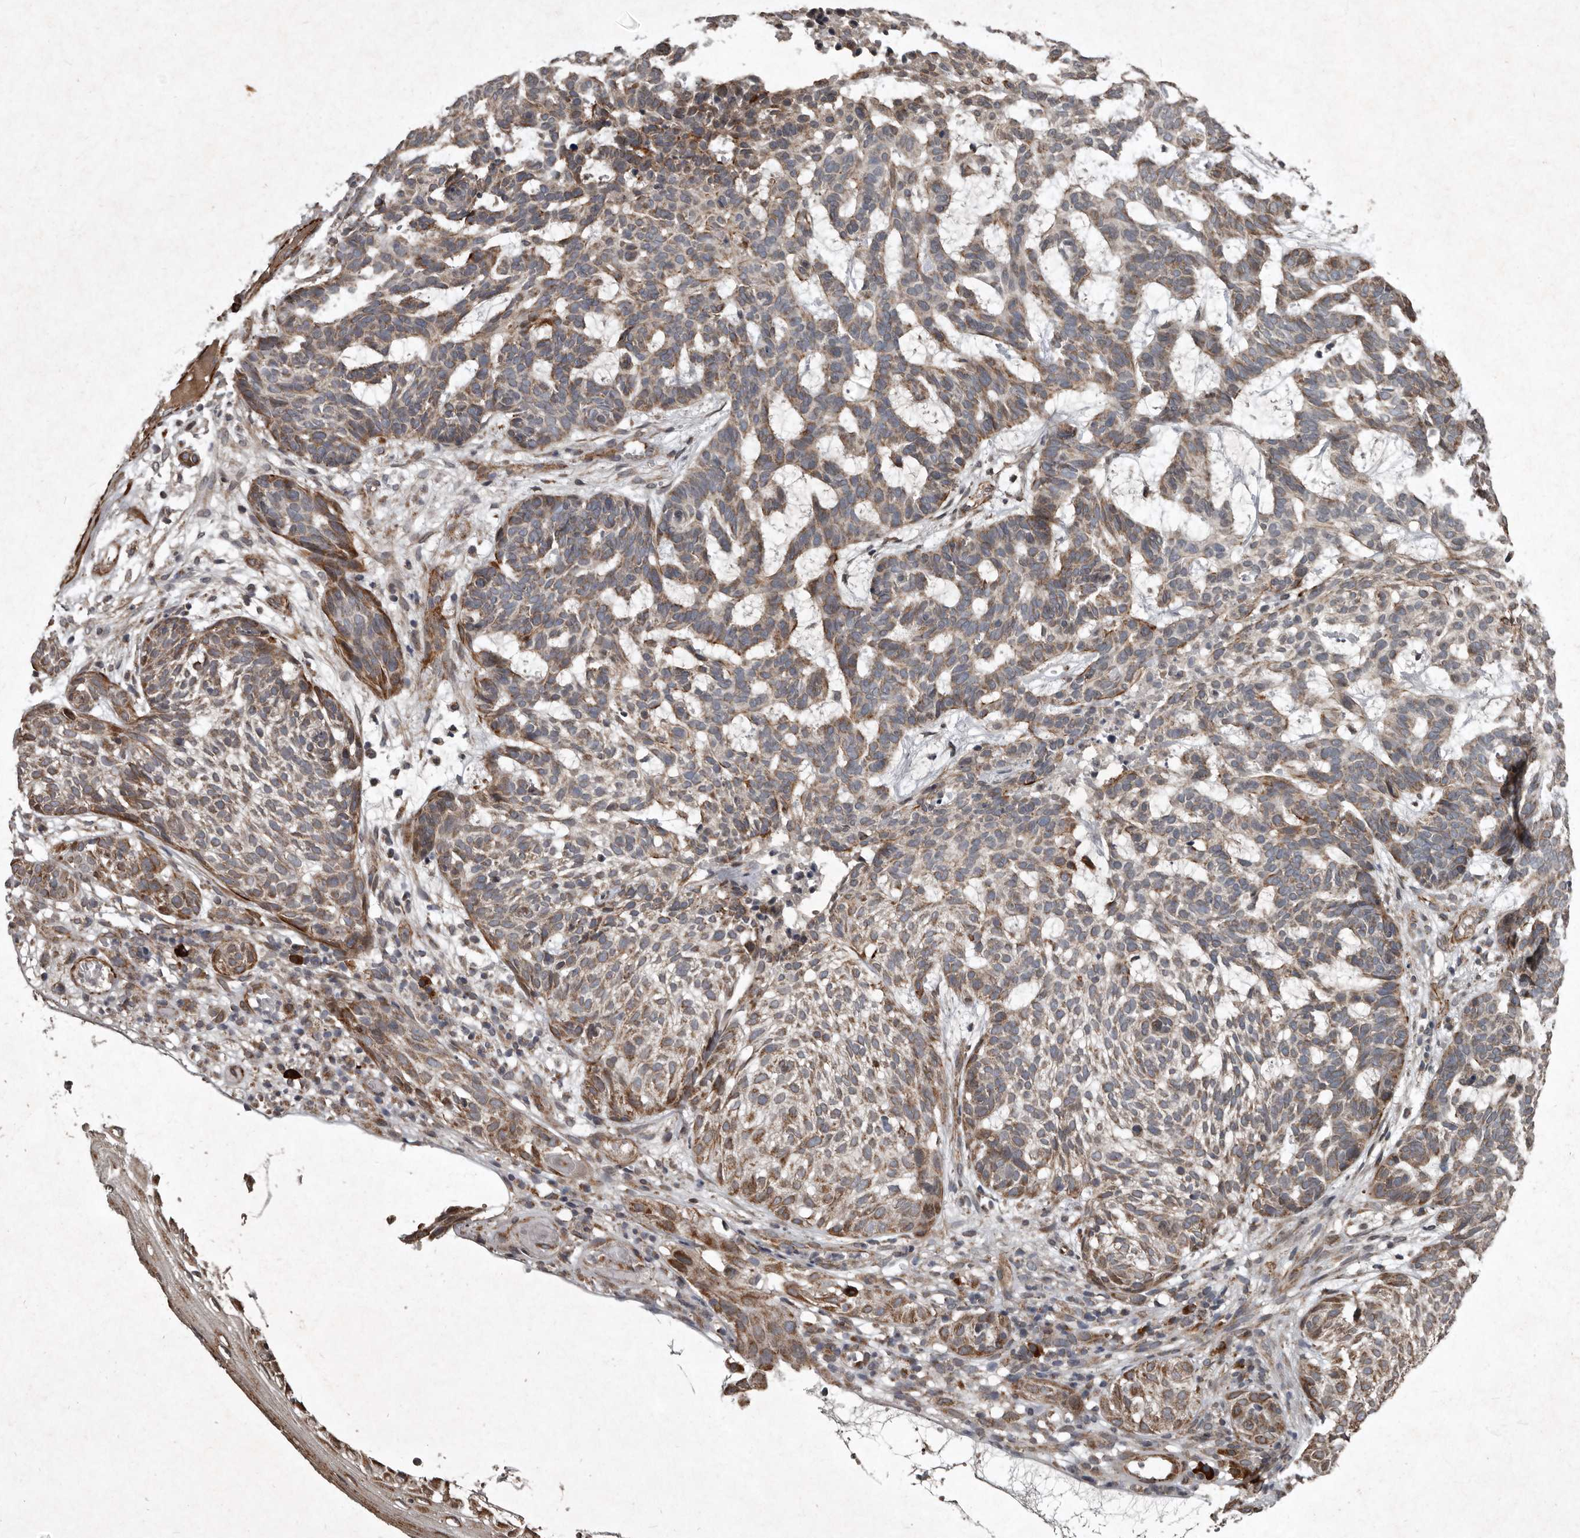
{"staining": {"intensity": "moderate", "quantity": ">75%", "location": "cytoplasmic/membranous"}, "tissue": "skin cancer", "cell_type": "Tumor cells", "image_type": "cancer", "snomed": [{"axis": "morphology", "description": "Basal cell carcinoma"}, {"axis": "topography", "description": "Skin"}], "caption": "Moderate cytoplasmic/membranous expression is seen in approximately >75% of tumor cells in basal cell carcinoma (skin).", "gene": "MRPS15", "patient": {"sex": "male", "age": 85}}